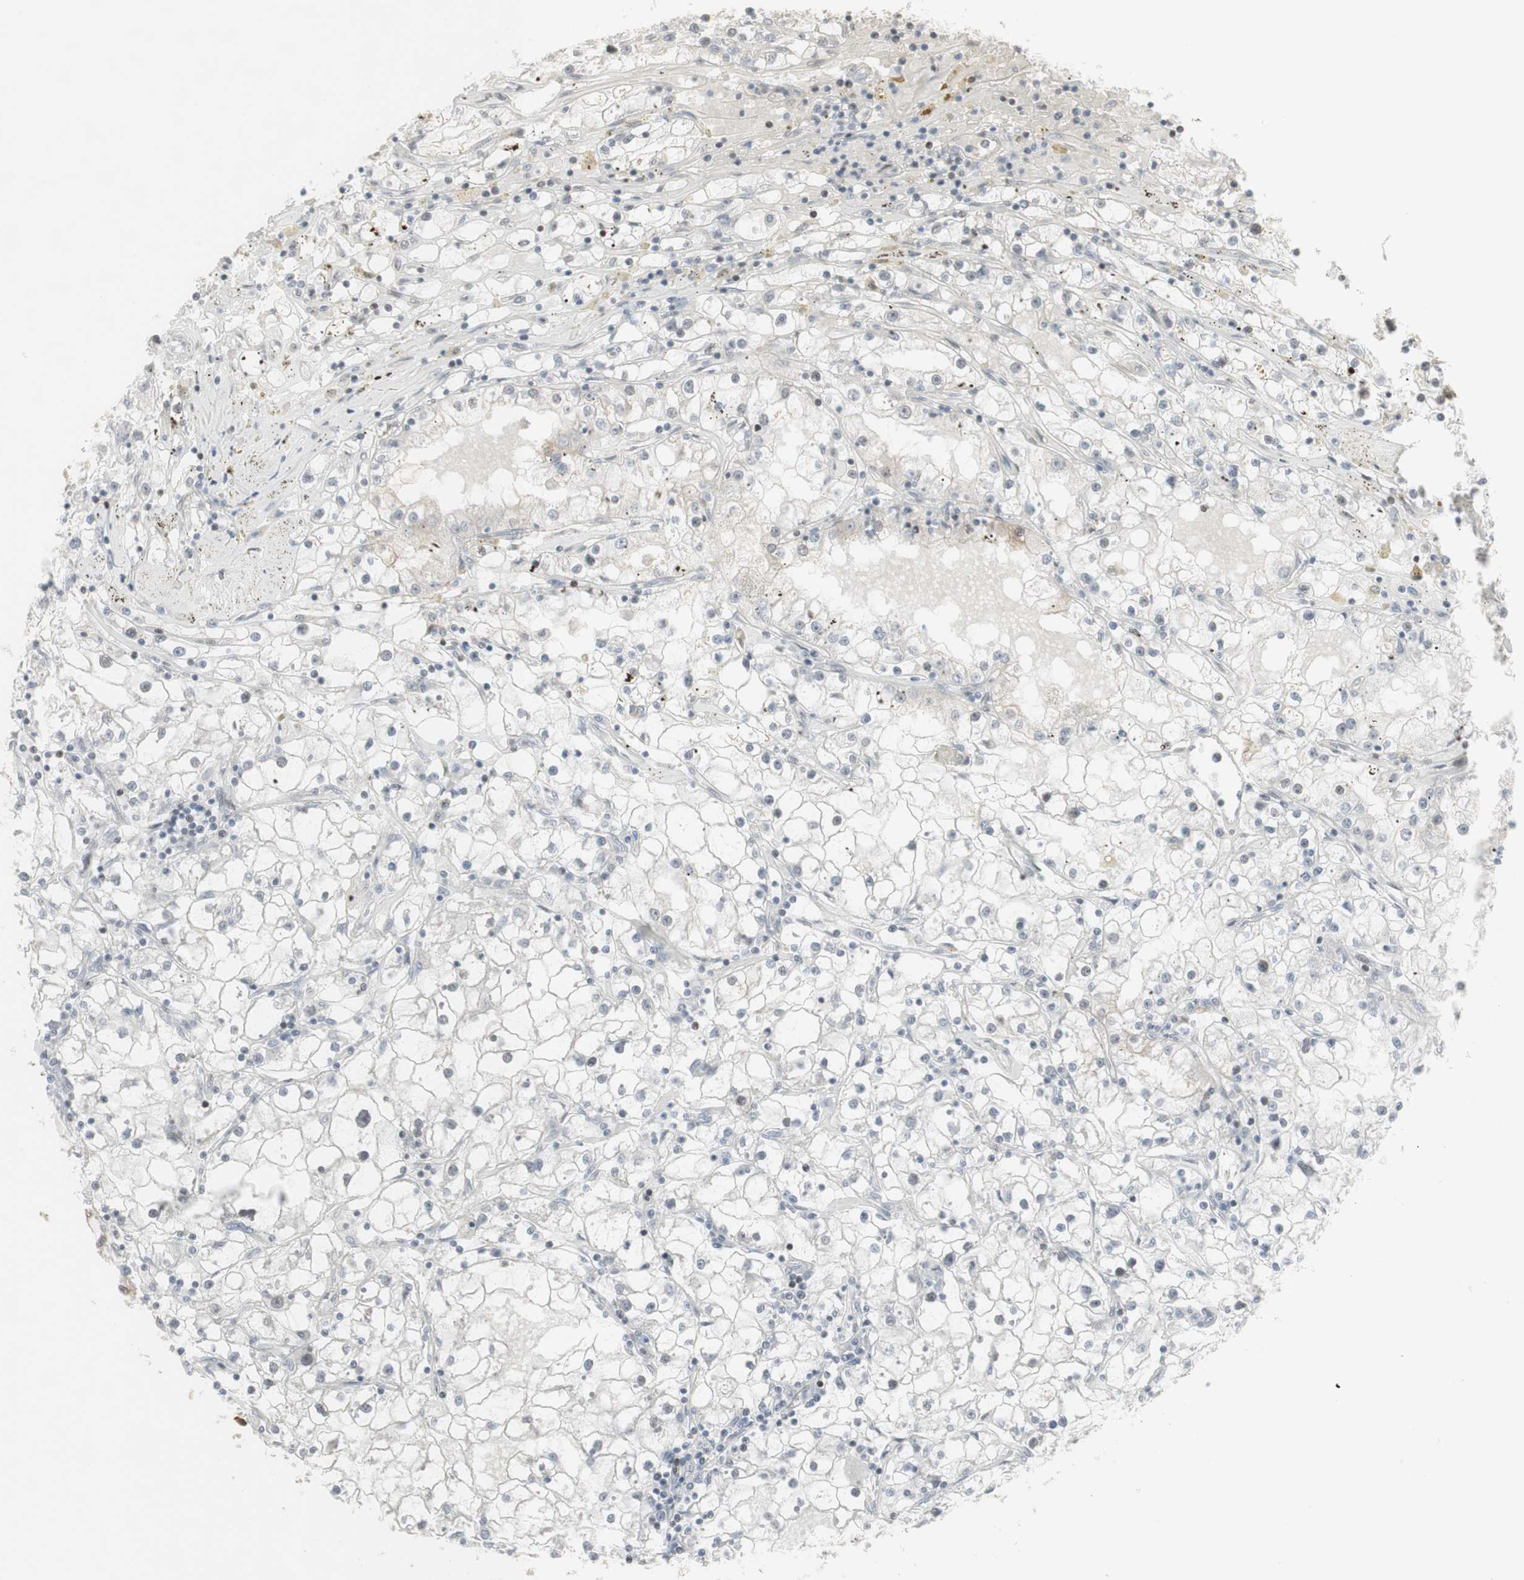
{"staining": {"intensity": "negative", "quantity": "none", "location": "none"}, "tissue": "renal cancer", "cell_type": "Tumor cells", "image_type": "cancer", "snomed": [{"axis": "morphology", "description": "Adenocarcinoma, NOS"}, {"axis": "topography", "description": "Kidney"}], "caption": "This is an immunohistochemistry (IHC) histopathology image of adenocarcinoma (renal). There is no expression in tumor cells.", "gene": "C1orf116", "patient": {"sex": "male", "age": 56}}